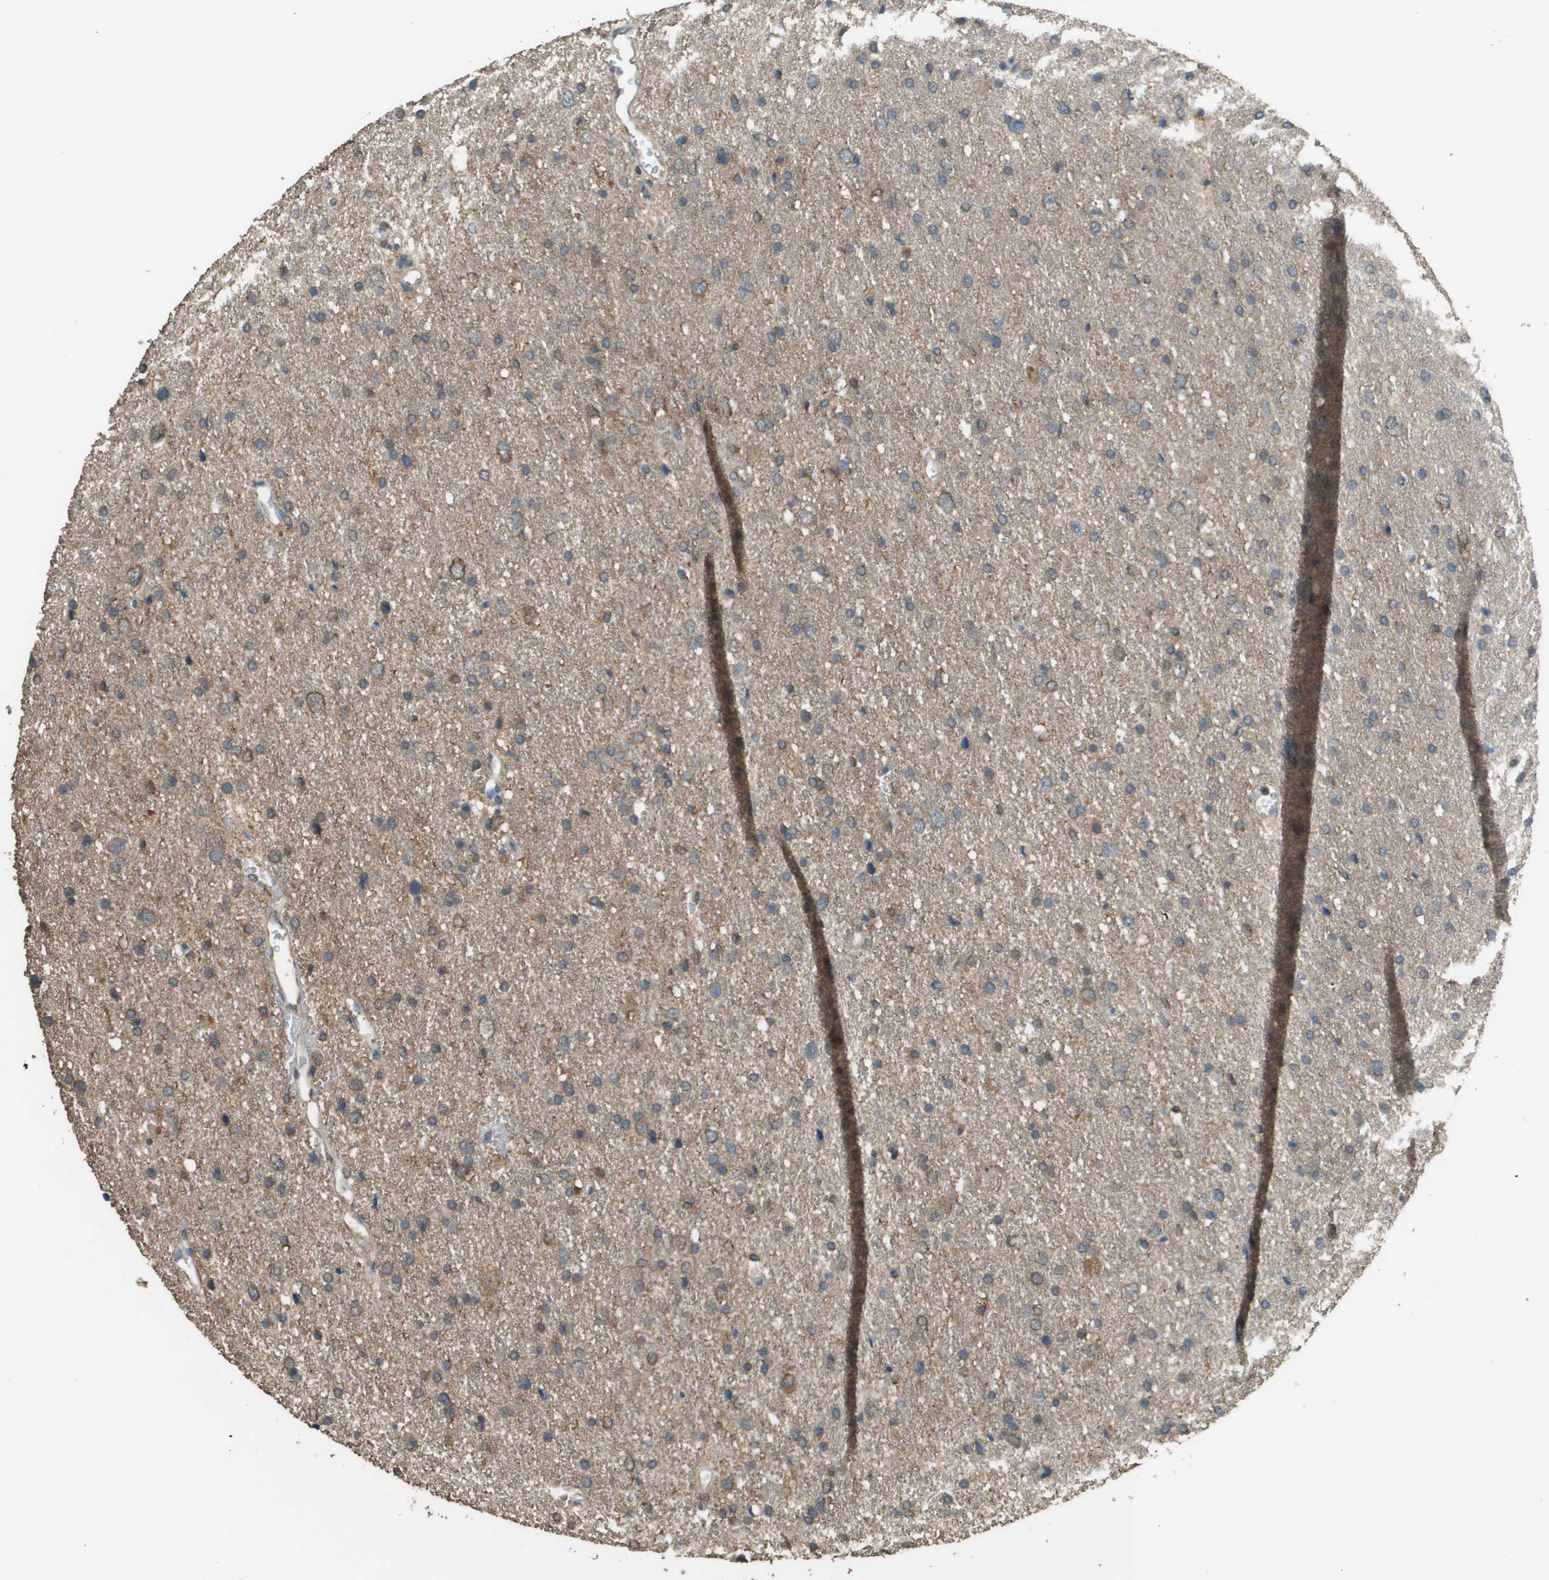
{"staining": {"intensity": "weak", "quantity": ">75%", "location": "cytoplasmic/membranous"}, "tissue": "glioma", "cell_type": "Tumor cells", "image_type": "cancer", "snomed": [{"axis": "morphology", "description": "Glioma, malignant, Low grade"}, {"axis": "topography", "description": "Brain"}], "caption": "This is an image of immunohistochemistry (IHC) staining of glioma, which shows weak expression in the cytoplasmic/membranous of tumor cells.", "gene": "MS4A7", "patient": {"sex": "female", "age": 37}}